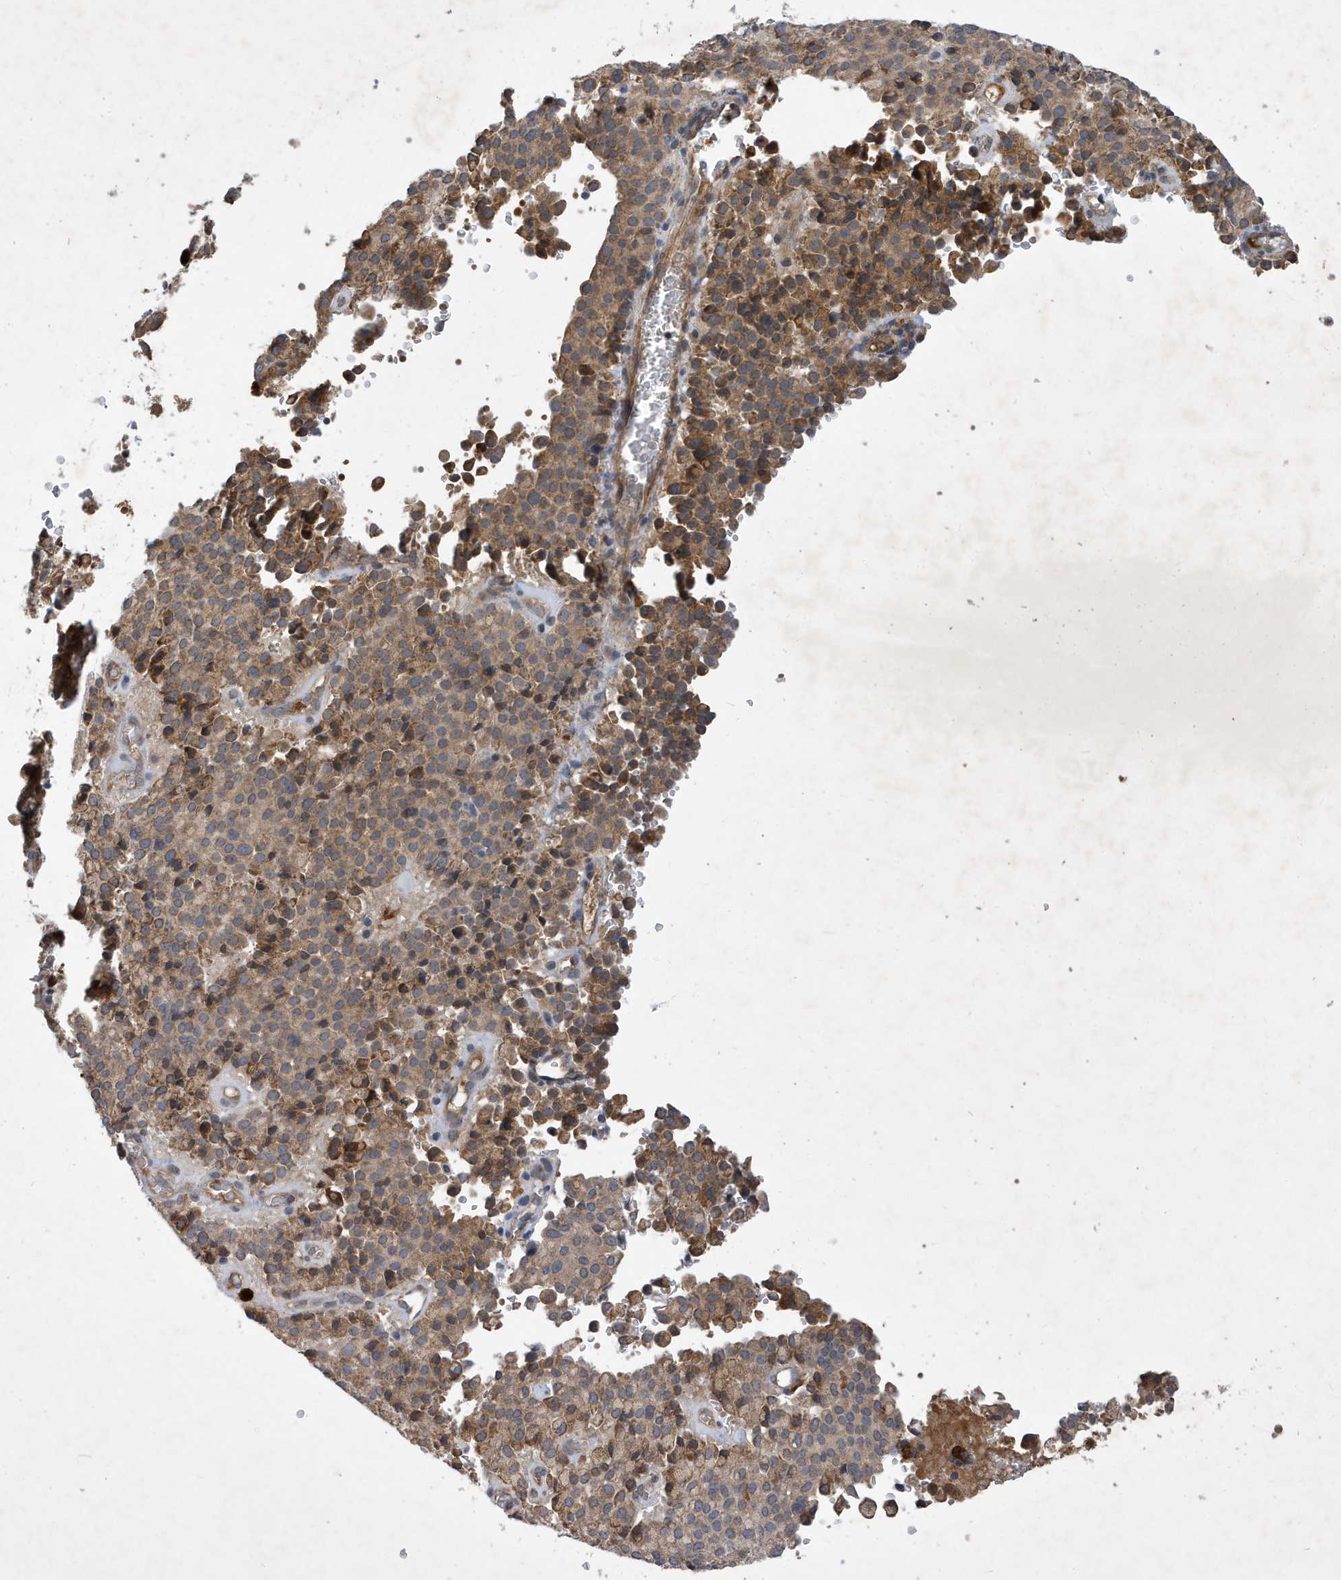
{"staining": {"intensity": "moderate", "quantity": ">75%", "location": "cytoplasmic/membranous"}, "tissue": "pancreatic cancer", "cell_type": "Tumor cells", "image_type": "cancer", "snomed": [{"axis": "morphology", "description": "Adenocarcinoma, NOS"}, {"axis": "topography", "description": "Pancreas"}], "caption": "Adenocarcinoma (pancreatic) tissue exhibits moderate cytoplasmic/membranous staining in about >75% of tumor cells, visualized by immunohistochemistry.", "gene": "STK19", "patient": {"sex": "male", "age": 65}}